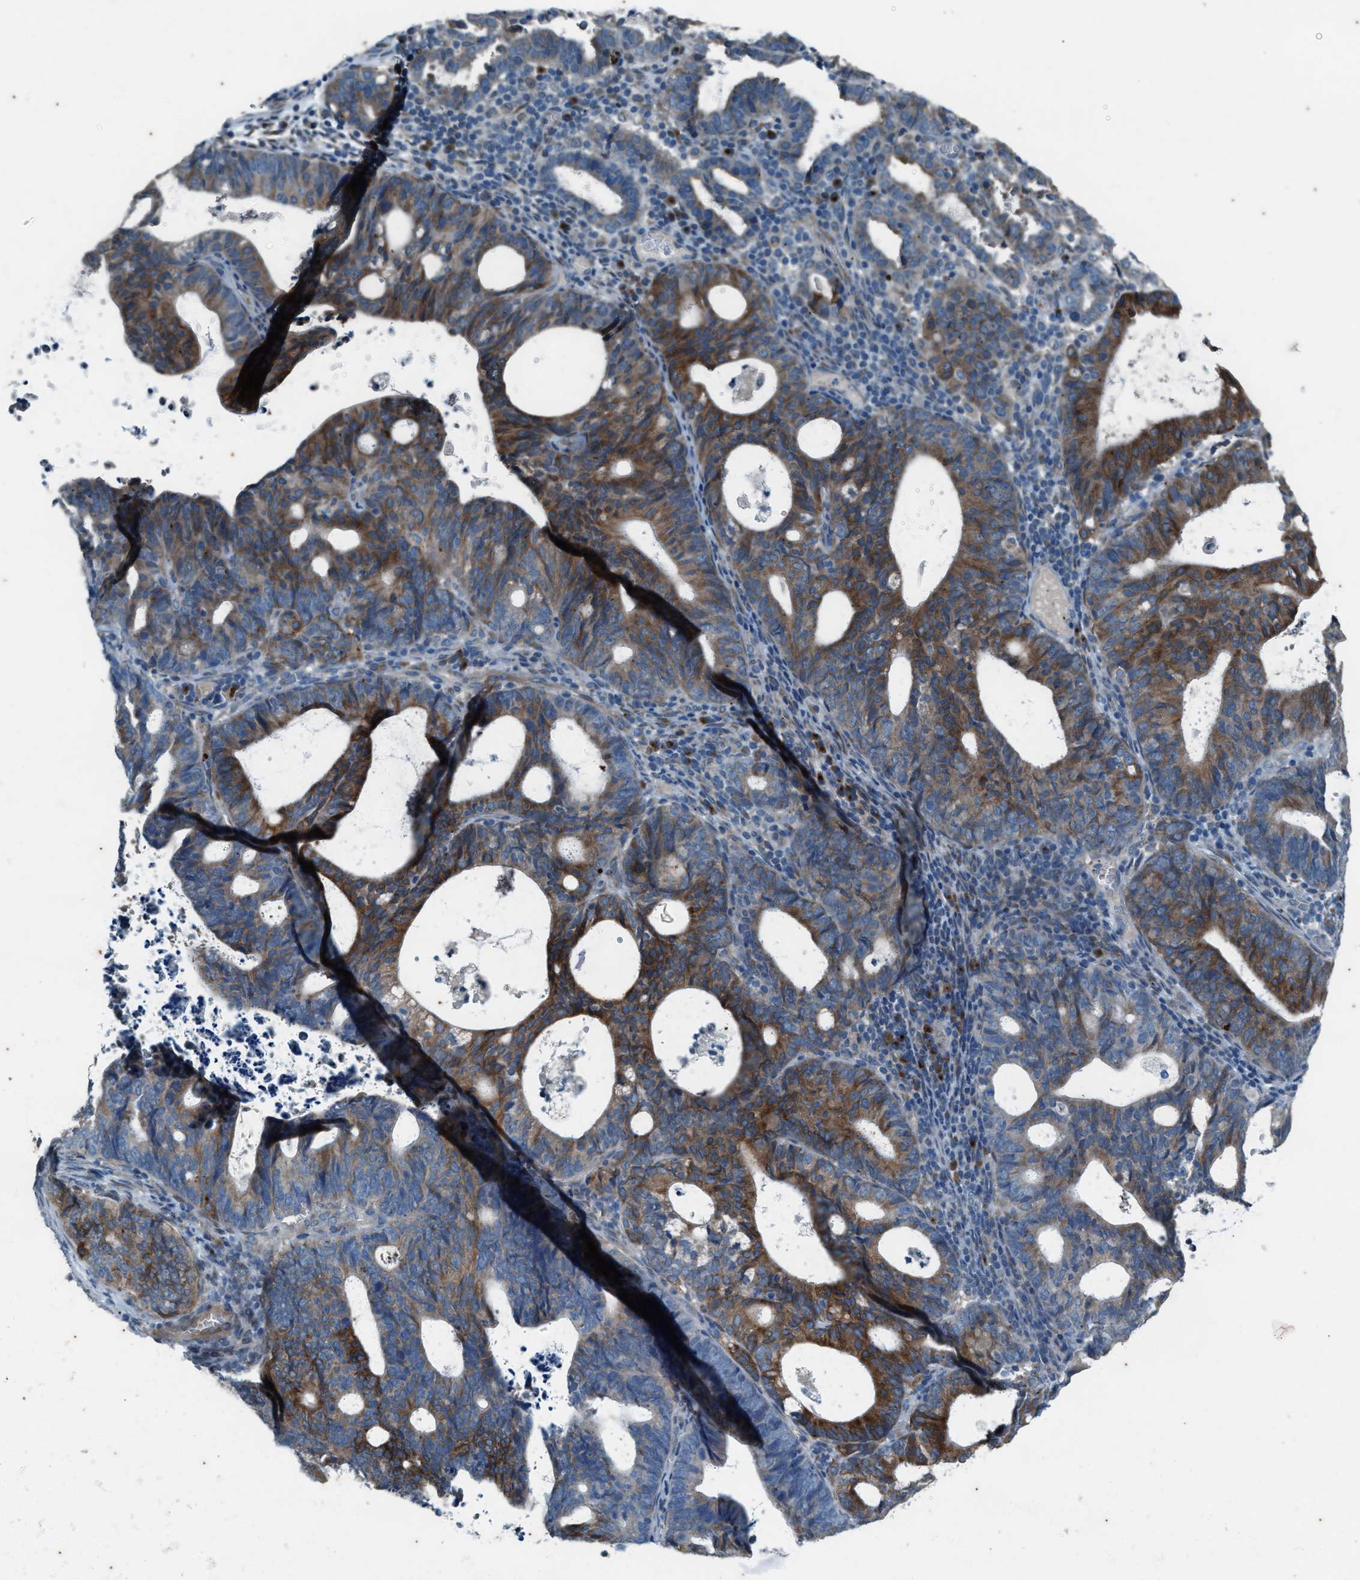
{"staining": {"intensity": "moderate", "quantity": "25%-75%", "location": "cytoplasmic/membranous"}, "tissue": "endometrial cancer", "cell_type": "Tumor cells", "image_type": "cancer", "snomed": [{"axis": "morphology", "description": "Adenocarcinoma, NOS"}, {"axis": "topography", "description": "Uterus"}], "caption": "Immunohistochemistry (IHC) photomicrograph of neoplastic tissue: endometrial cancer (adenocarcinoma) stained using immunohistochemistry shows medium levels of moderate protein expression localized specifically in the cytoplasmic/membranous of tumor cells, appearing as a cytoplasmic/membranous brown color.", "gene": "CHPF2", "patient": {"sex": "female", "age": 83}}